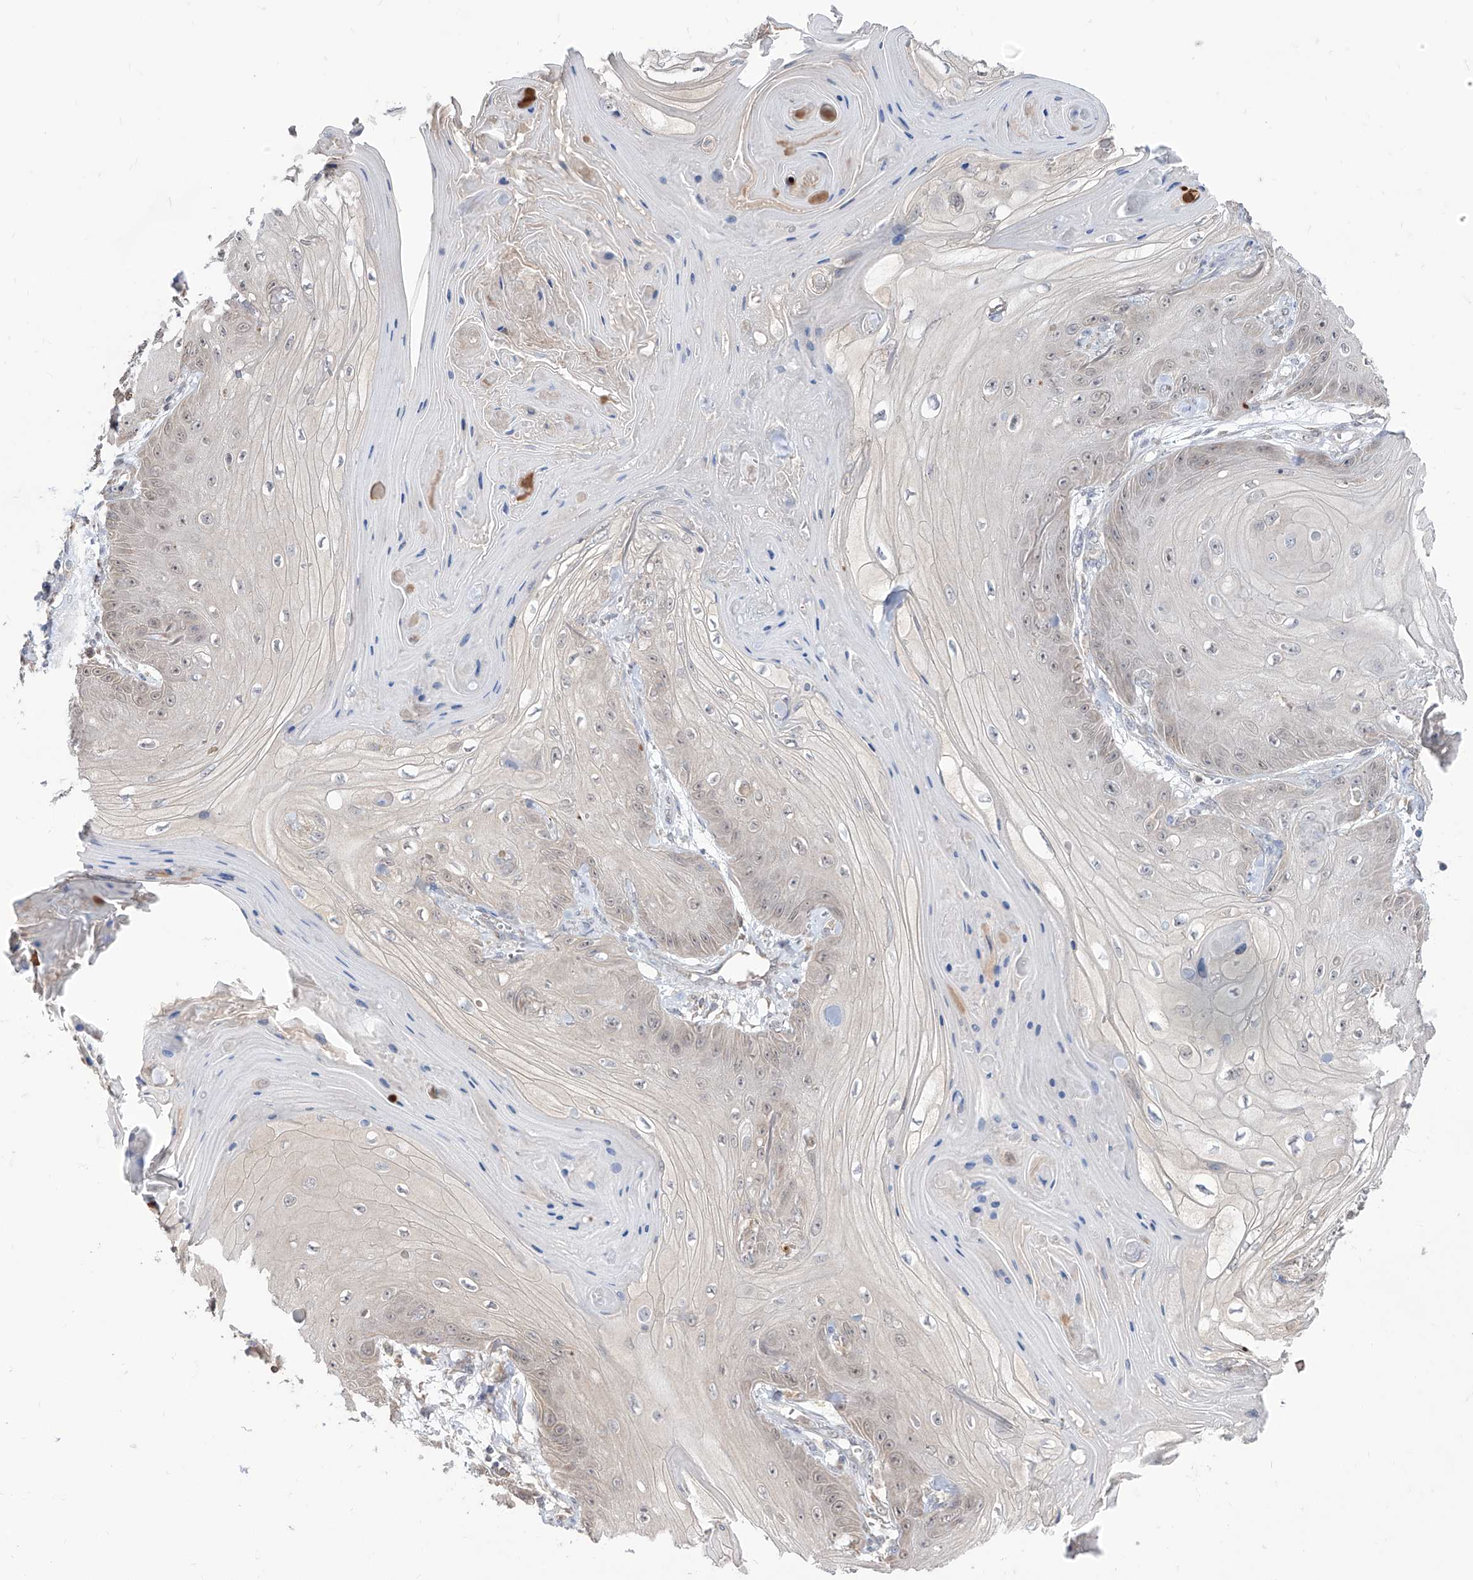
{"staining": {"intensity": "weak", "quantity": "25%-75%", "location": "nuclear"}, "tissue": "skin cancer", "cell_type": "Tumor cells", "image_type": "cancer", "snomed": [{"axis": "morphology", "description": "Squamous cell carcinoma, NOS"}, {"axis": "topography", "description": "Skin"}], "caption": "Immunohistochemistry (IHC) (DAB (3,3'-diaminobenzidine)) staining of squamous cell carcinoma (skin) reveals weak nuclear protein staining in about 25%-75% of tumor cells.", "gene": "BROX", "patient": {"sex": "male", "age": 74}}